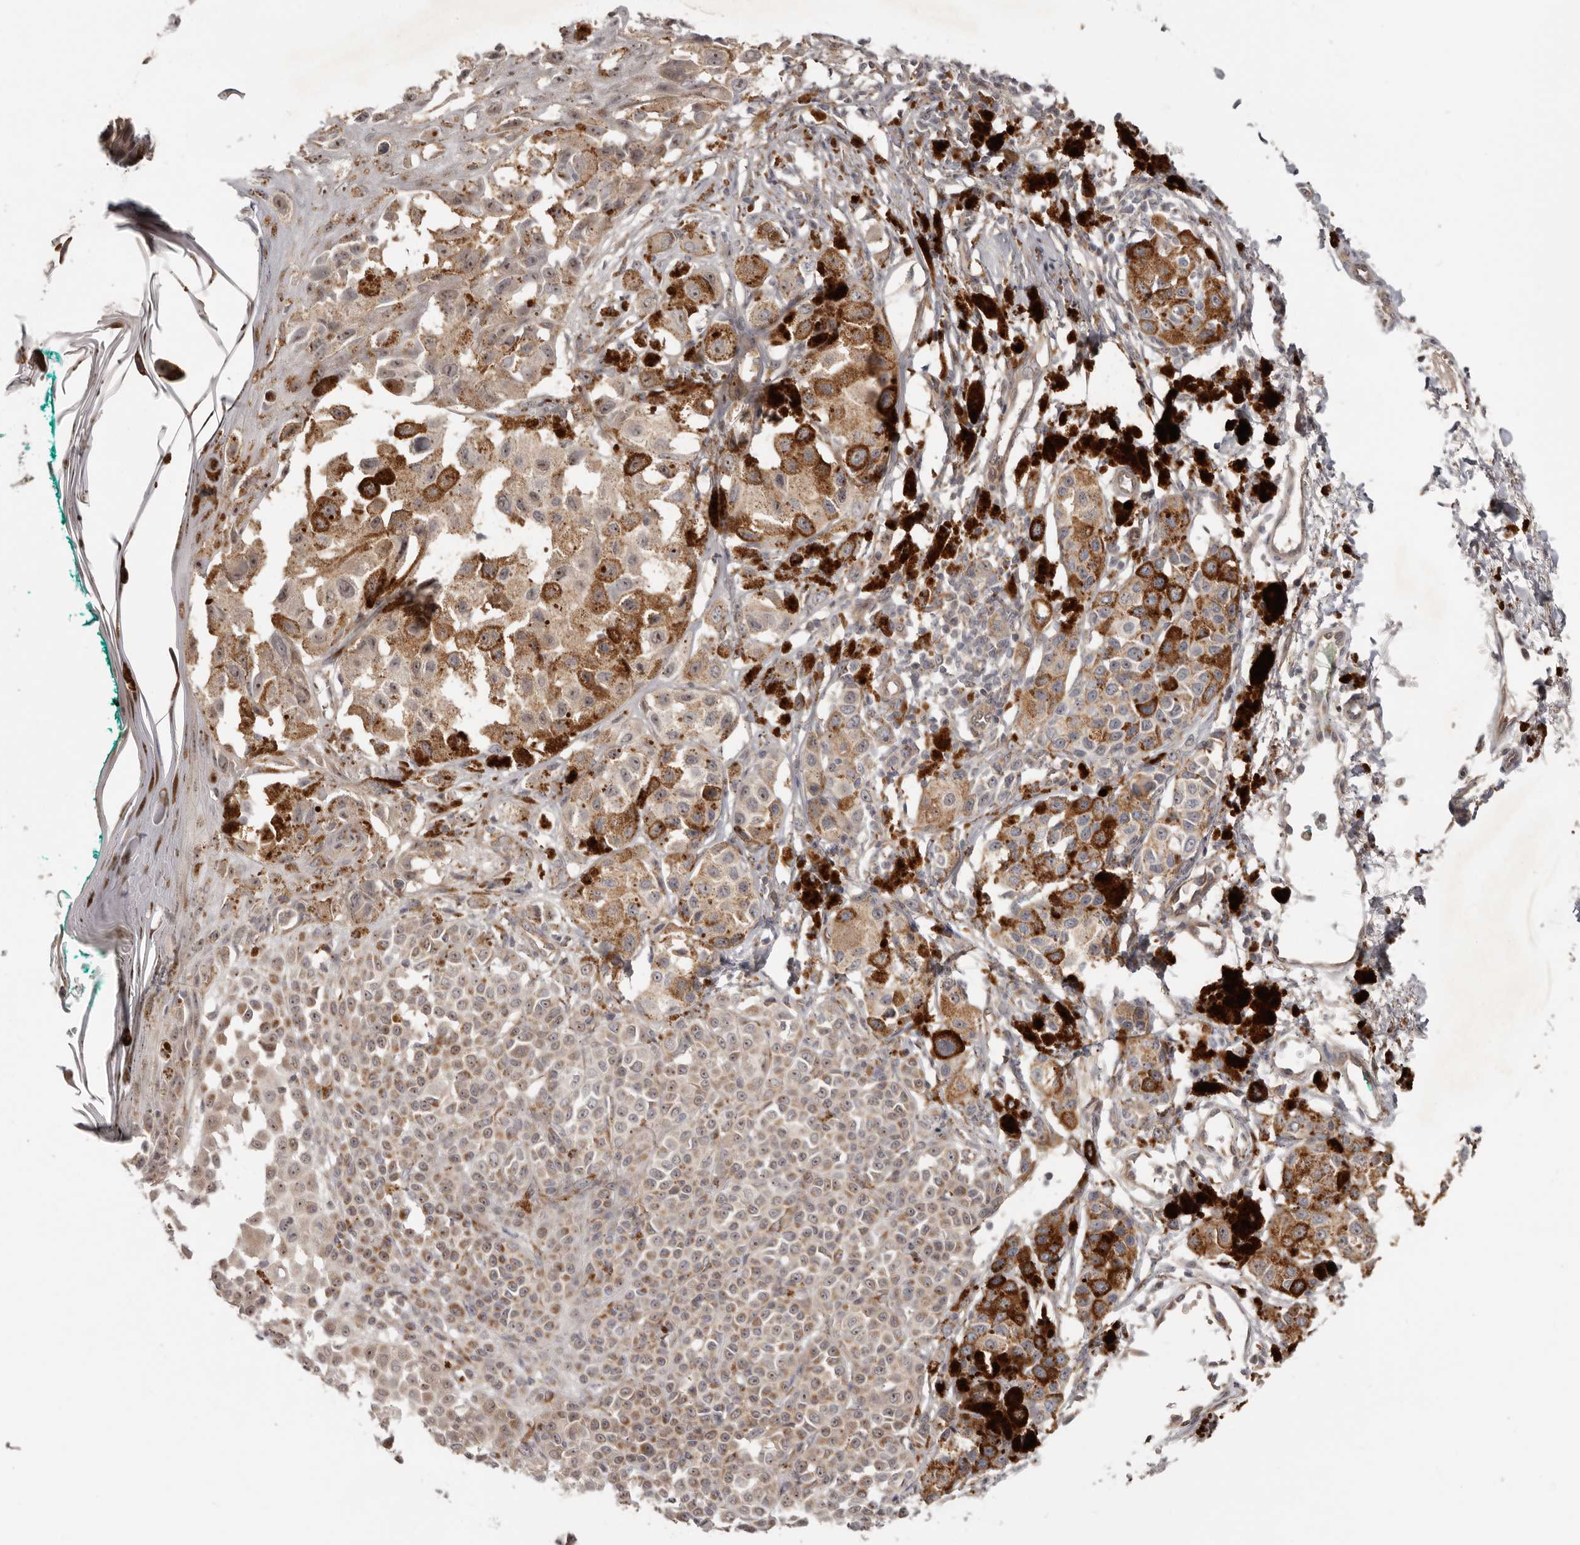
{"staining": {"intensity": "weak", "quantity": ">75%", "location": "cytoplasmic/membranous"}, "tissue": "melanoma", "cell_type": "Tumor cells", "image_type": "cancer", "snomed": [{"axis": "morphology", "description": "Malignant melanoma, NOS"}, {"axis": "topography", "description": "Skin of leg"}], "caption": "Immunohistochemical staining of melanoma reveals low levels of weak cytoplasmic/membranous staining in approximately >75% of tumor cells.", "gene": "BAD", "patient": {"sex": "female", "age": 72}}